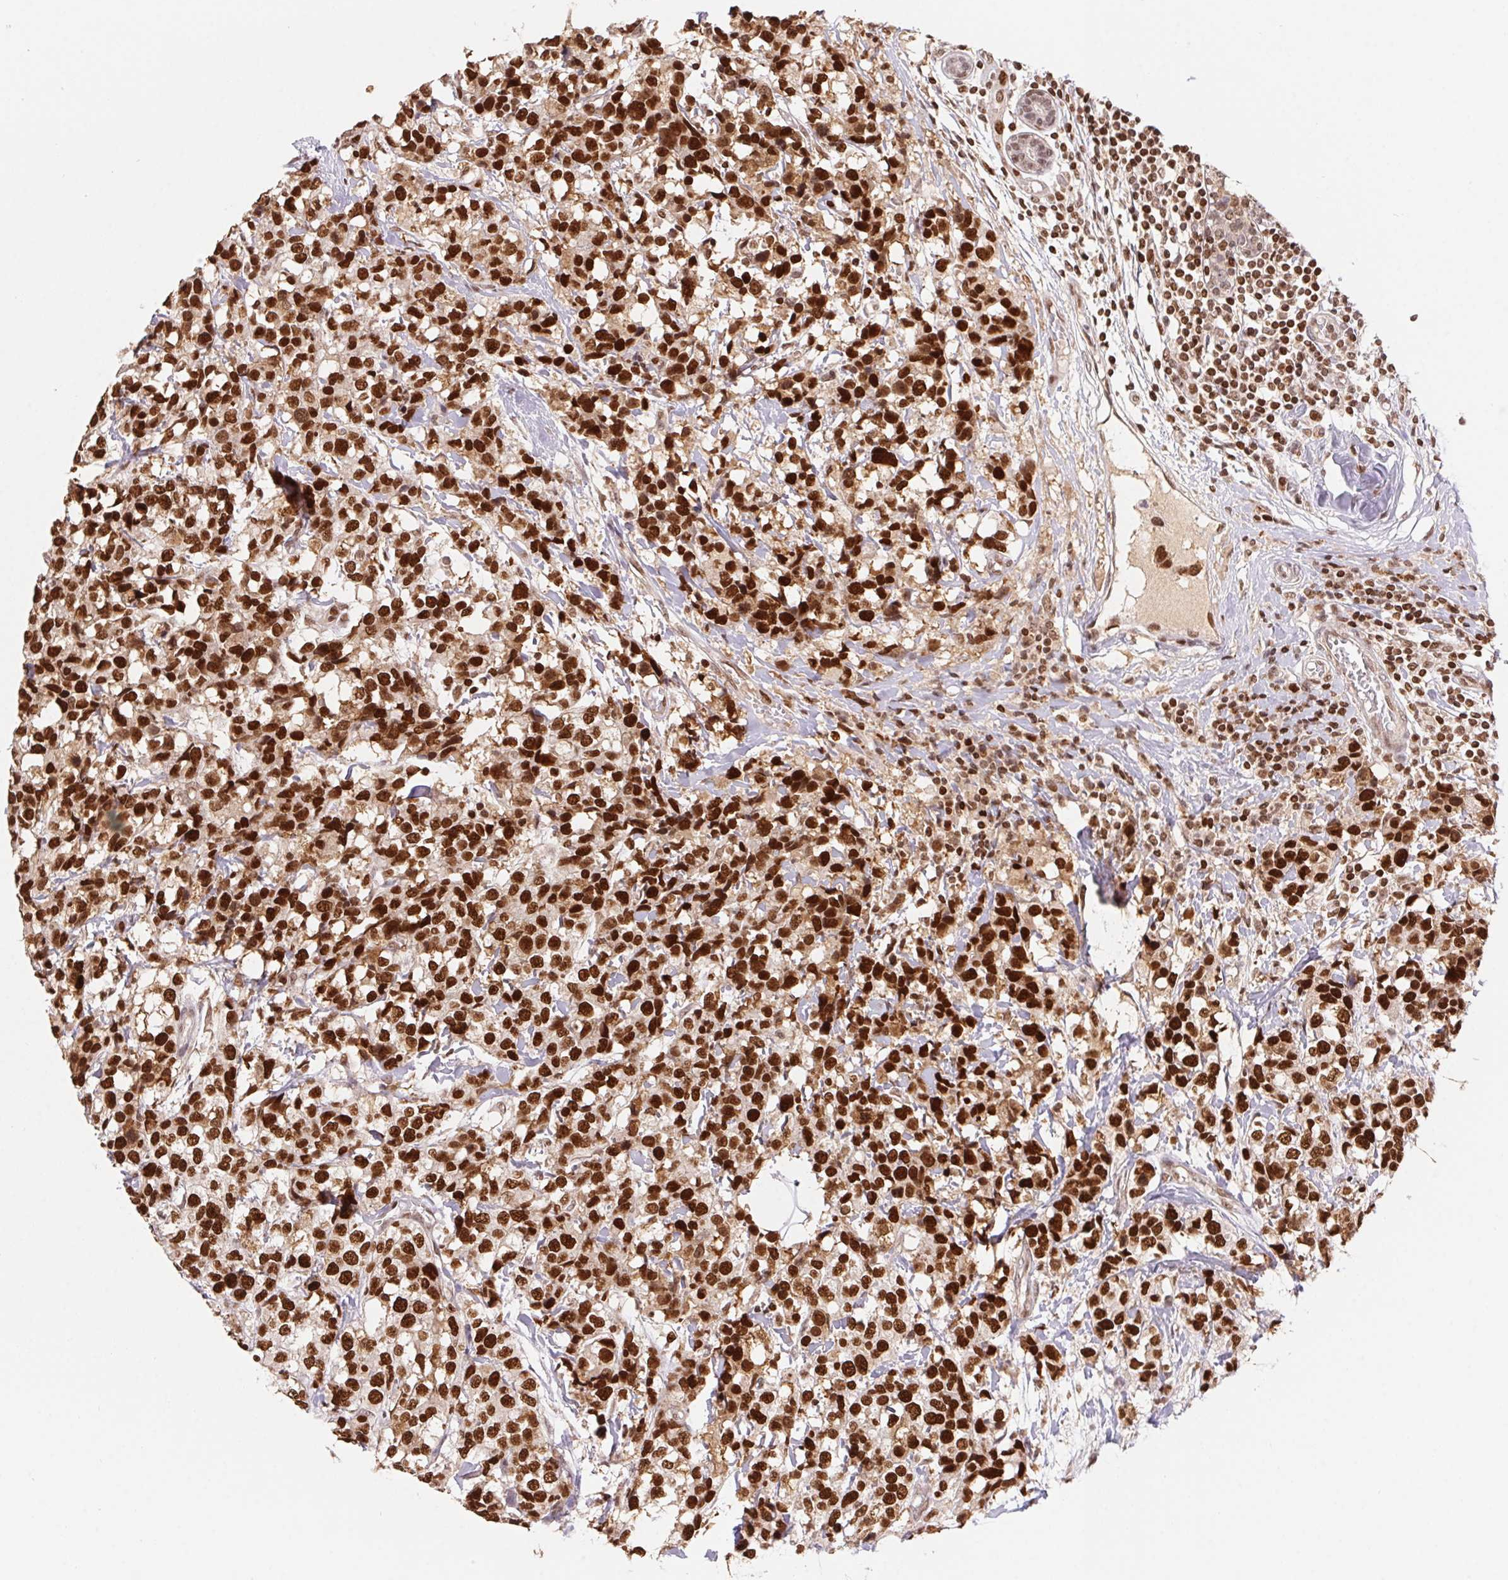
{"staining": {"intensity": "strong", "quantity": ">75%", "location": "nuclear"}, "tissue": "breast cancer", "cell_type": "Tumor cells", "image_type": "cancer", "snomed": [{"axis": "morphology", "description": "Lobular carcinoma"}, {"axis": "topography", "description": "Breast"}], "caption": "Protein staining exhibits strong nuclear expression in about >75% of tumor cells in breast lobular carcinoma. (Stains: DAB (3,3'-diaminobenzidine) in brown, nuclei in blue, Microscopy: brightfield microscopy at high magnification).", "gene": "POLD3", "patient": {"sex": "female", "age": 59}}